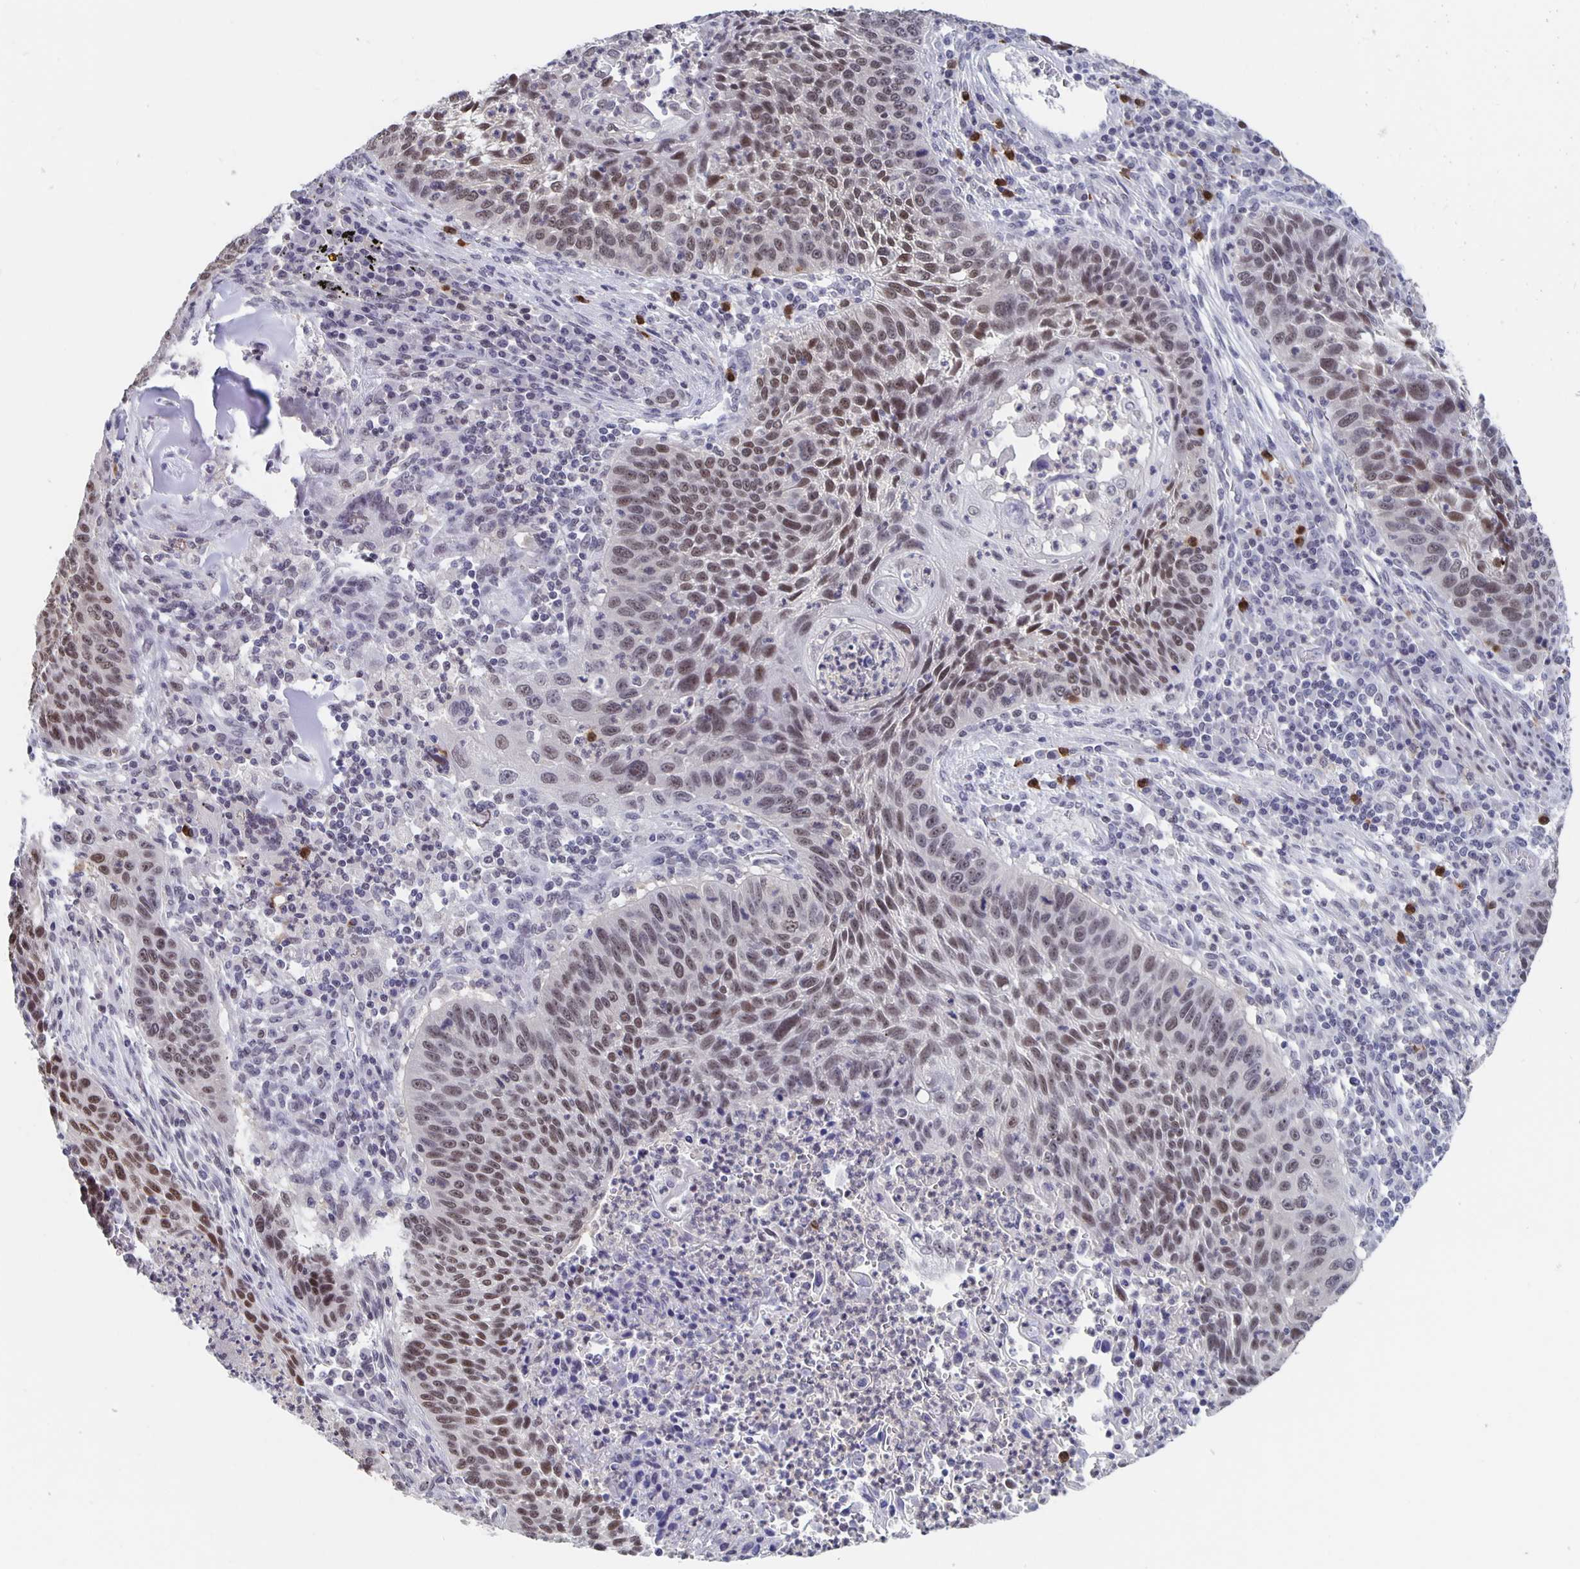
{"staining": {"intensity": "weak", "quantity": "25%-75%", "location": "nuclear"}, "tissue": "lung cancer", "cell_type": "Tumor cells", "image_type": "cancer", "snomed": [{"axis": "morphology", "description": "Squamous cell carcinoma, NOS"}, {"axis": "morphology", "description": "Squamous cell carcinoma, metastatic, NOS"}, {"axis": "topography", "description": "Lung"}, {"axis": "topography", "description": "Pleura, NOS"}], "caption": "Human lung cancer (metastatic squamous cell carcinoma) stained for a protein (brown) displays weak nuclear positive expression in about 25%-75% of tumor cells.", "gene": "ZNF691", "patient": {"sex": "male", "age": 72}}